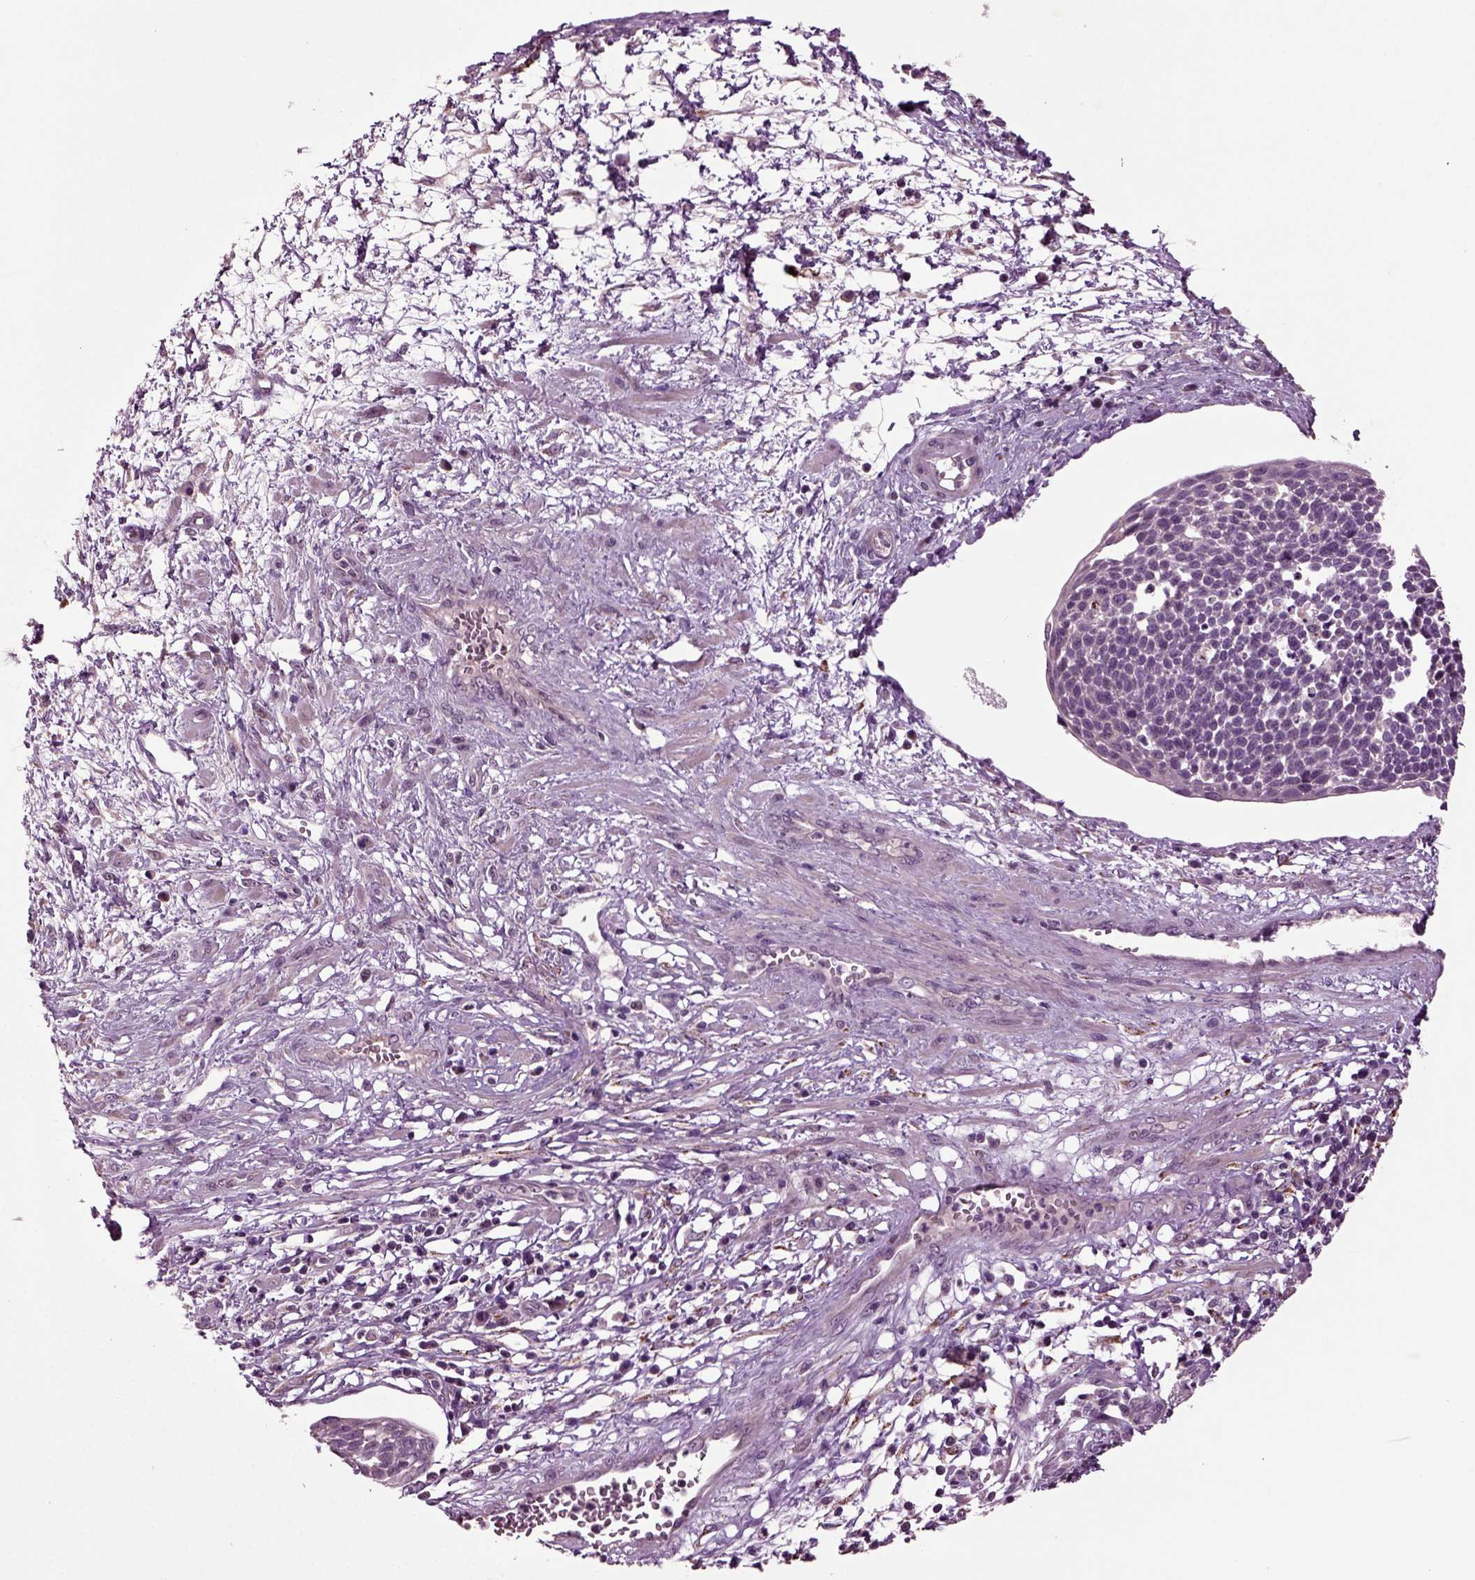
{"staining": {"intensity": "negative", "quantity": "none", "location": "none"}, "tissue": "cervical cancer", "cell_type": "Tumor cells", "image_type": "cancer", "snomed": [{"axis": "morphology", "description": "Squamous cell carcinoma, NOS"}, {"axis": "topography", "description": "Cervix"}], "caption": "There is no significant expression in tumor cells of squamous cell carcinoma (cervical).", "gene": "SLC17A6", "patient": {"sex": "female", "age": 34}}